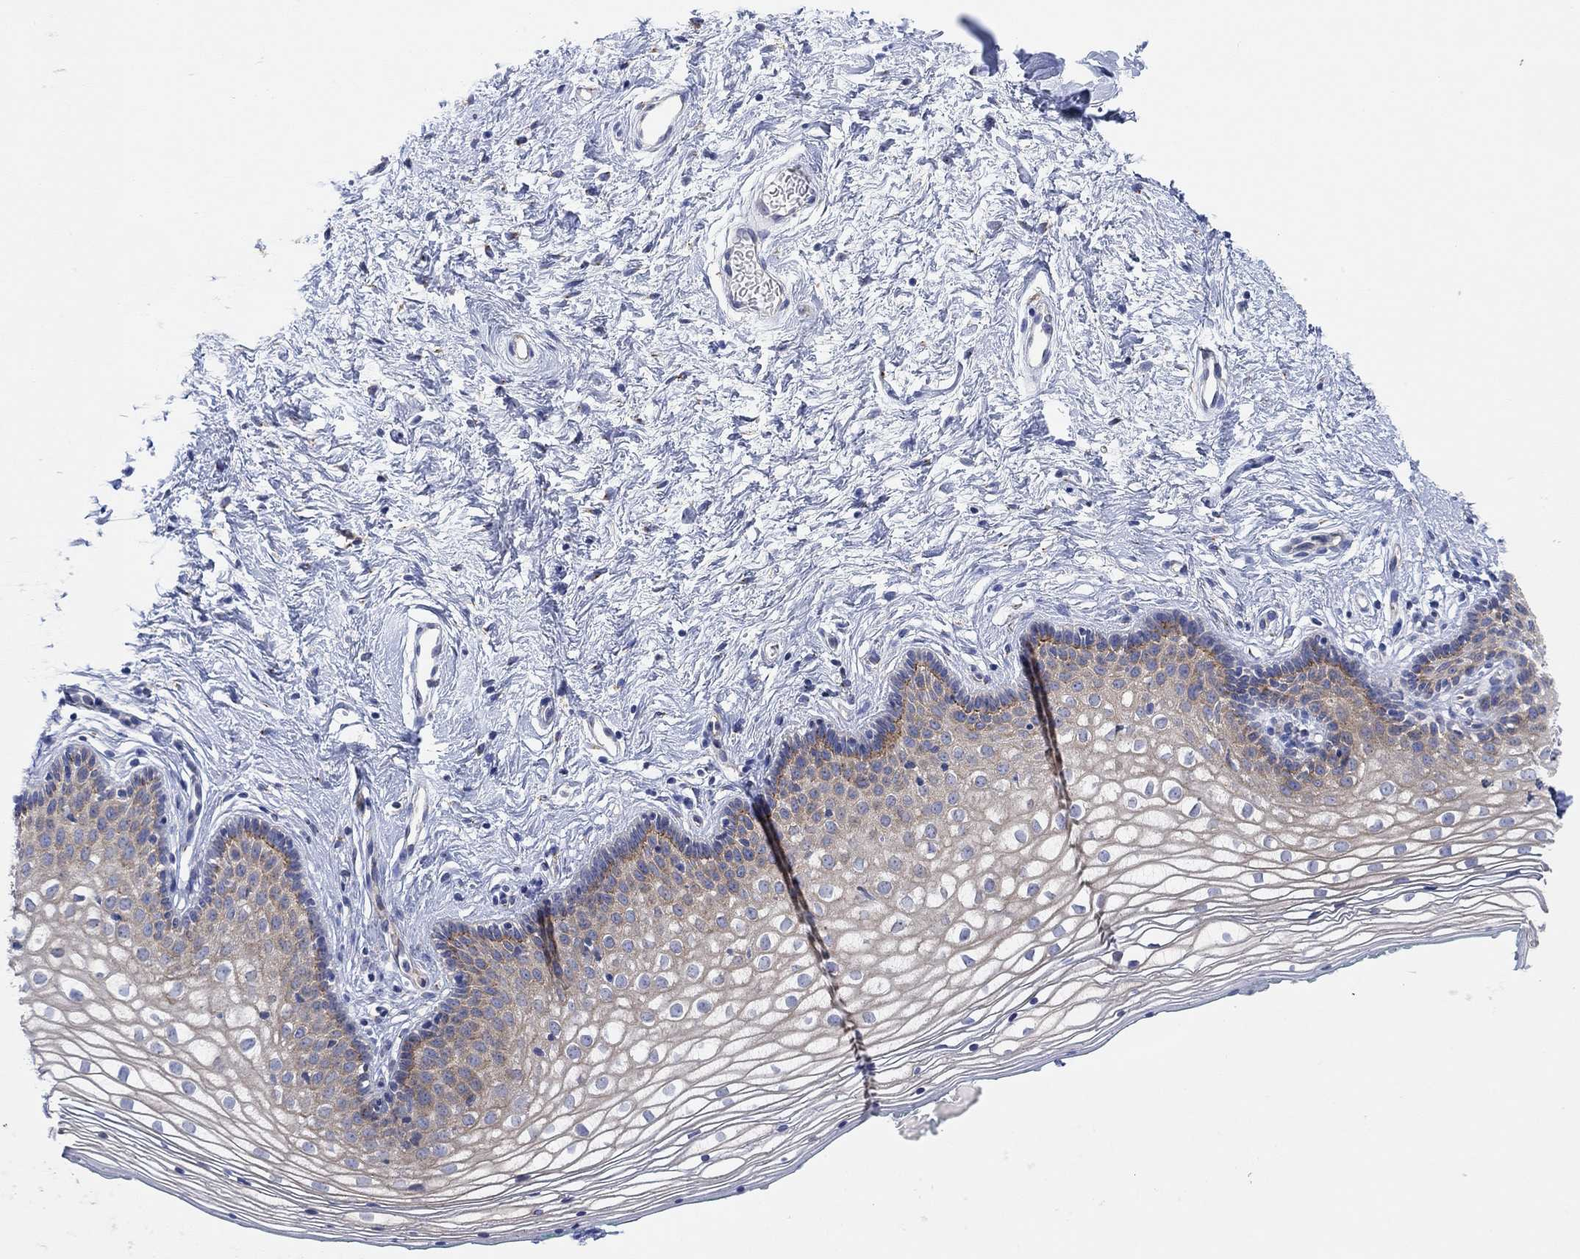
{"staining": {"intensity": "strong", "quantity": "<25%", "location": "cytoplasmic/membranous"}, "tissue": "vagina", "cell_type": "Squamous epithelial cells", "image_type": "normal", "snomed": [{"axis": "morphology", "description": "Normal tissue, NOS"}, {"axis": "topography", "description": "Vagina"}], "caption": "Brown immunohistochemical staining in normal human vagina reveals strong cytoplasmic/membranous expression in about <25% of squamous epithelial cells. (DAB (3,3'-diaminobenzidine) IHC, brown staining for protein, blue staining for nuclei).", "gene": "RGS1", "patient": {"sex": "female", "age": 36}}